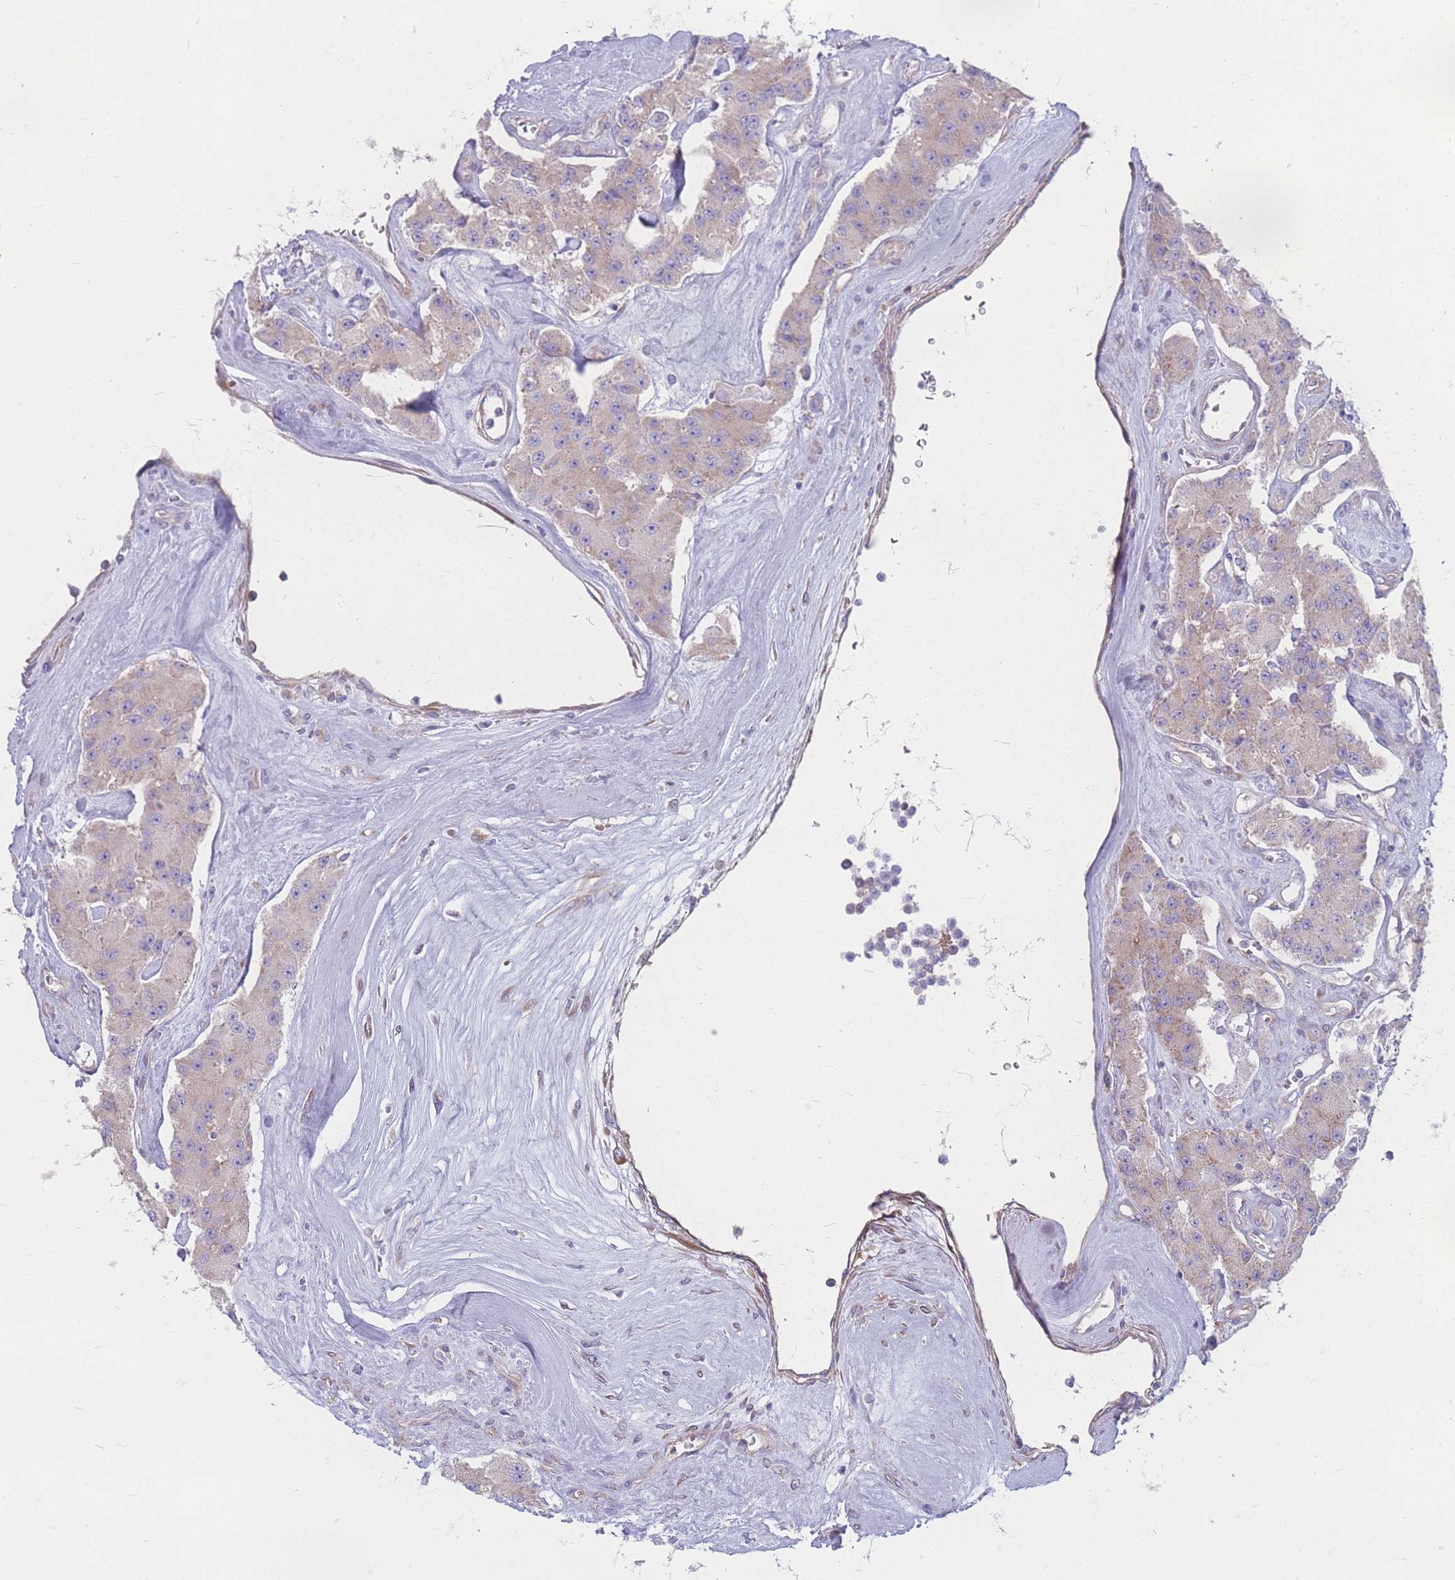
{"staining": {"intensity": "weak", "quantity": "<25%", "location": "cytoplasmic/membranous"}, "tissue": "carcinoid", "cell_type": "Tumor cells", "image_type": "cancer", "snomed": [{"axis": "morphology", "description": "Carcinoid, malignant, NOS"}, {"axis": "topography", "description": "Pancreas"}], "caption": "Micrograph shows no protein positivity in tumor cells of carcinoid (malignant) tissue.", "gene": "RPL8", "patient": {"sex": "male", "age": 41}}